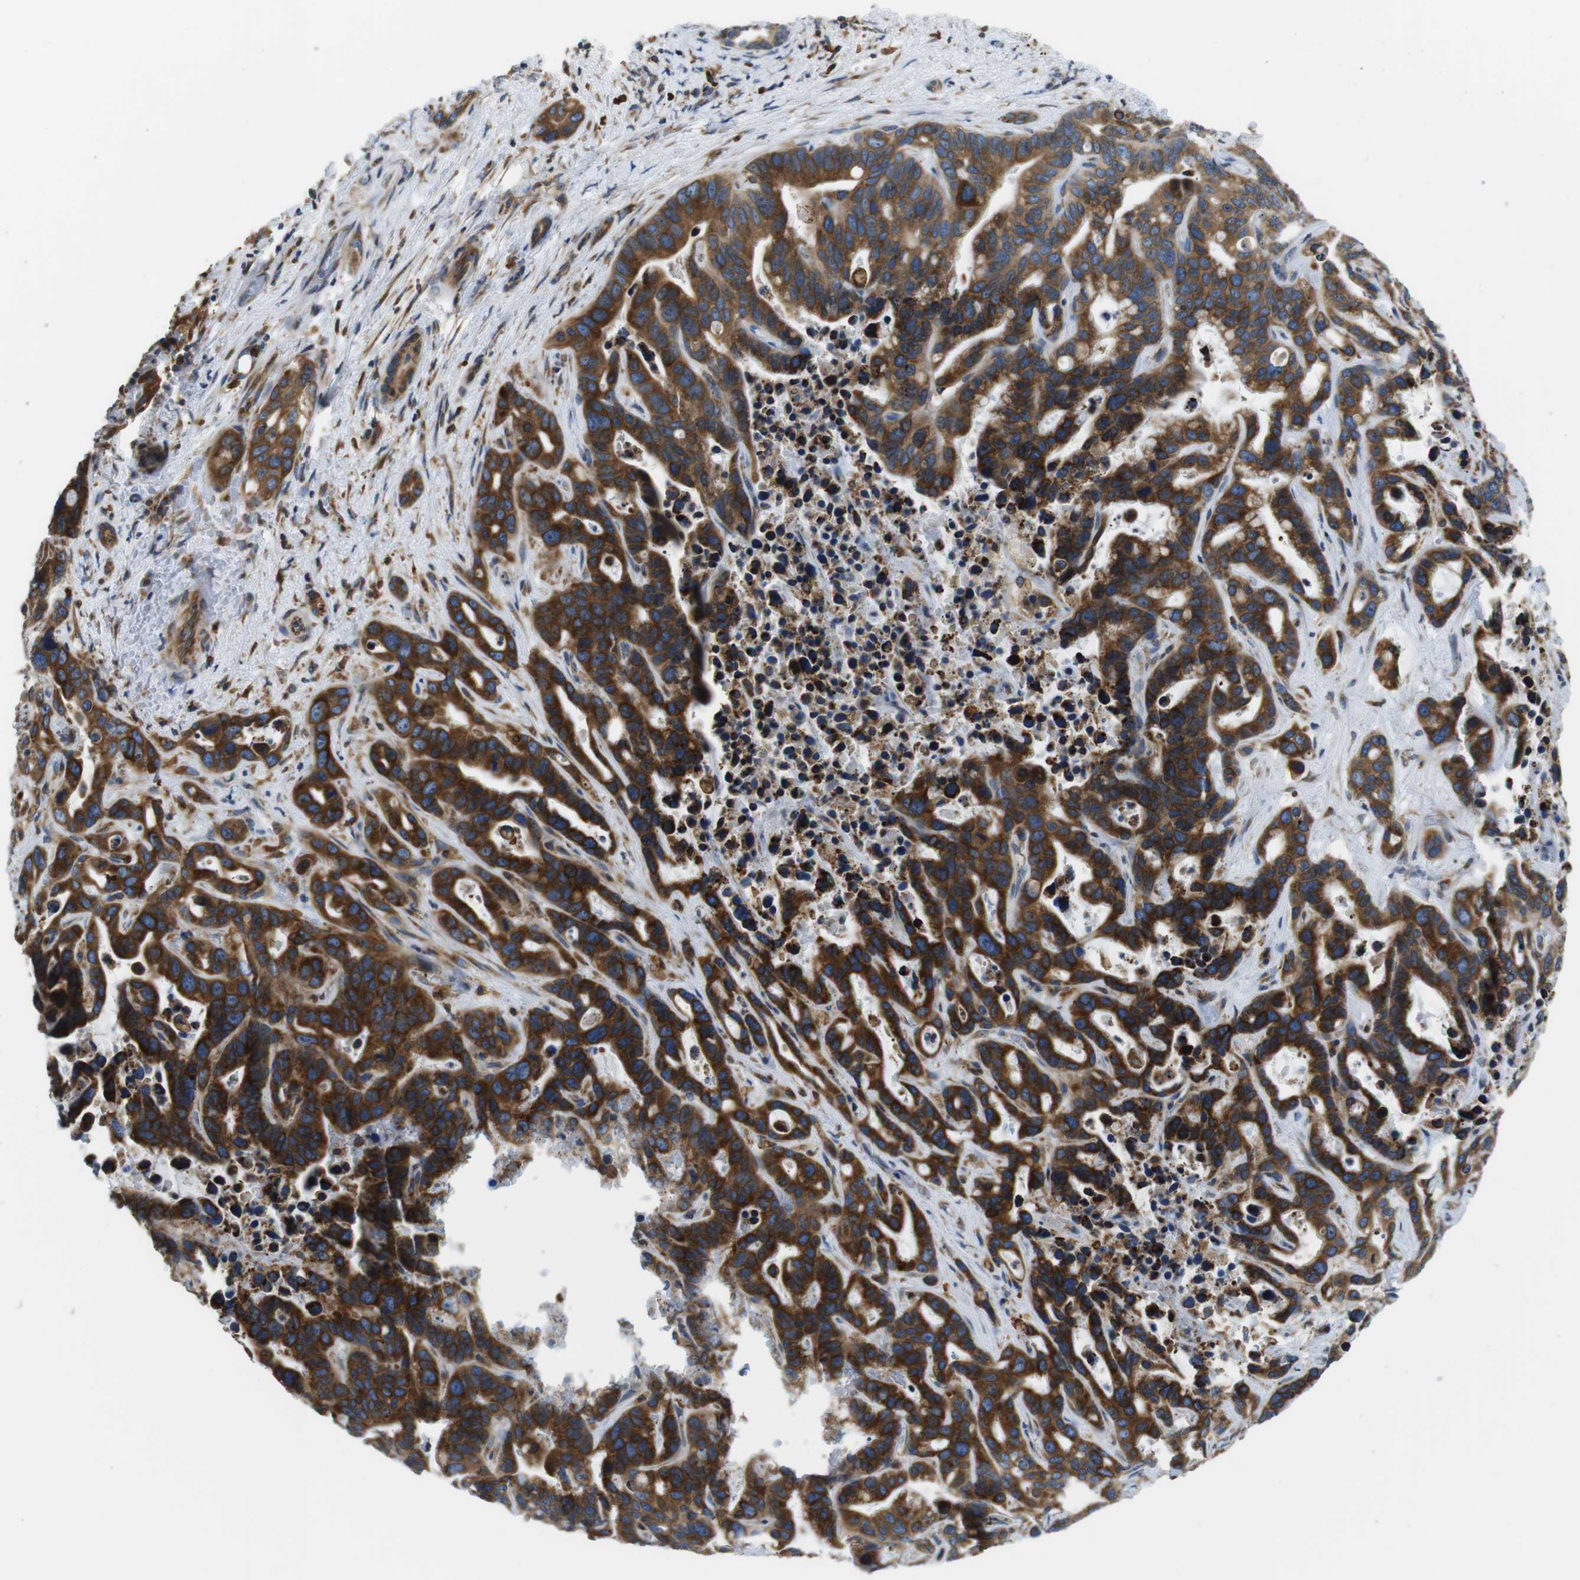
{"staining": {"intensity": "strong", "quantity": ">75%", "location": "cytoplasmic/membranous"}, "tissue": "liver cancer", "cell_type": "Tumor cells", "image_type": "cancer", "snomed": [{"axis": "morphology", "description": "Cholangiocarcinoma"}, {"axis": "topography", "description": "Liver"}], "caption": "An IHC micrograph of tumor tissue is shown. Protein staining in brown highlights strong cytoplasmic/membranous positivity in liver cancer within tumor cells.", "gene": "UGGT1", "patient": {"sex": "female", "age": 65}}